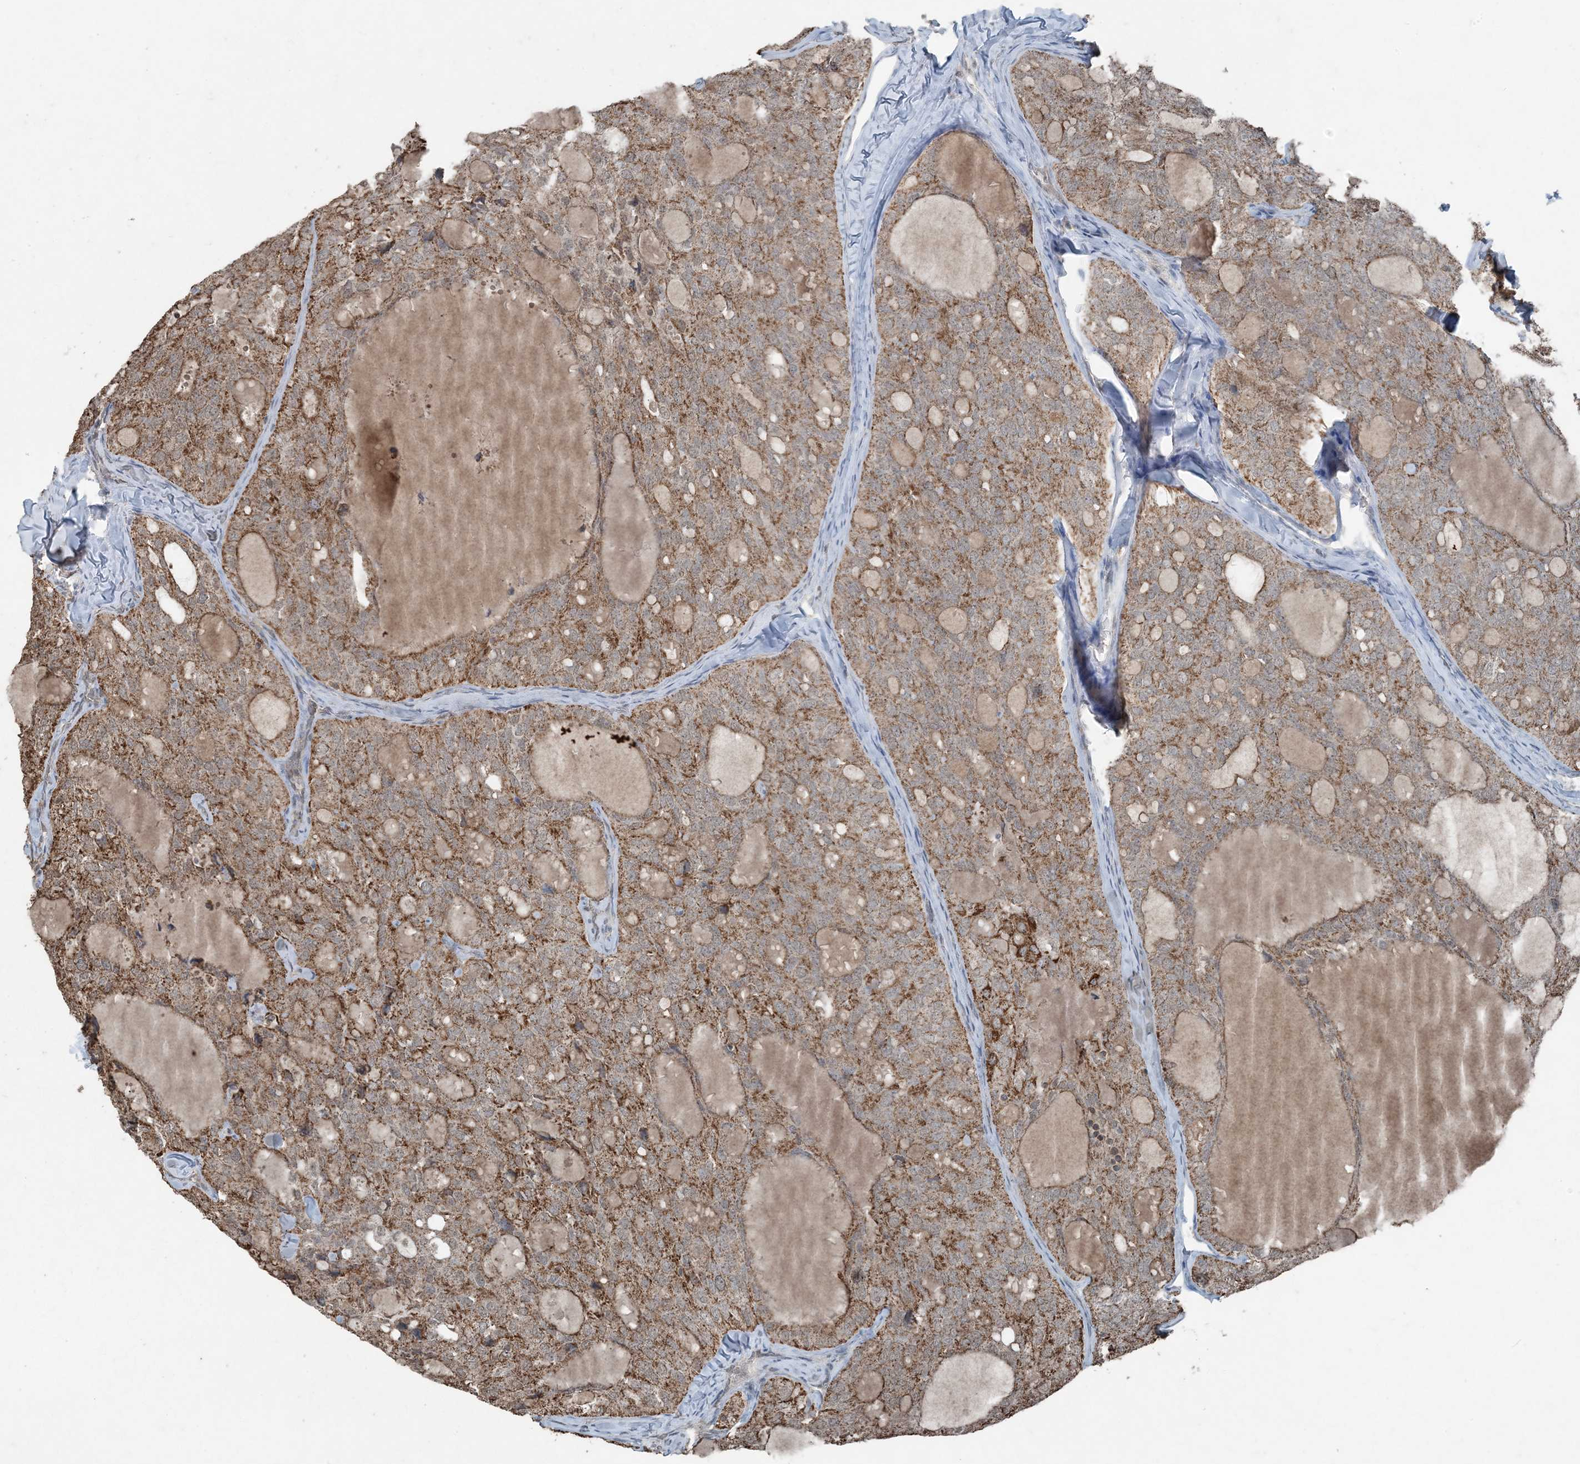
{"staining": {"intensity": "moderate", "quantity": ">75%", "location": "cytoplasmic/membranous"}, "tissue": "thyroid cancer", "cell_type": "Tumor cells", "image_type": "cancer", "snomed": [{"axis": "morphology", "description": "Follicular adenoma carcinoma, NOS"}, {"axis": "topography", "description": "Thyroid gland"}], "caption": "Thyroid cancer (follicular adenoma carcinoma) stained with DAB immunohistochemistry displays medium levels of moderate cytoplasmic/membranous staining in approximately >75% of tumor cells. The protein is shown in brown color, while the nuclei are stained blue.", "gene": "GNL1", "patient": {"sex": "male", "age": 75}}